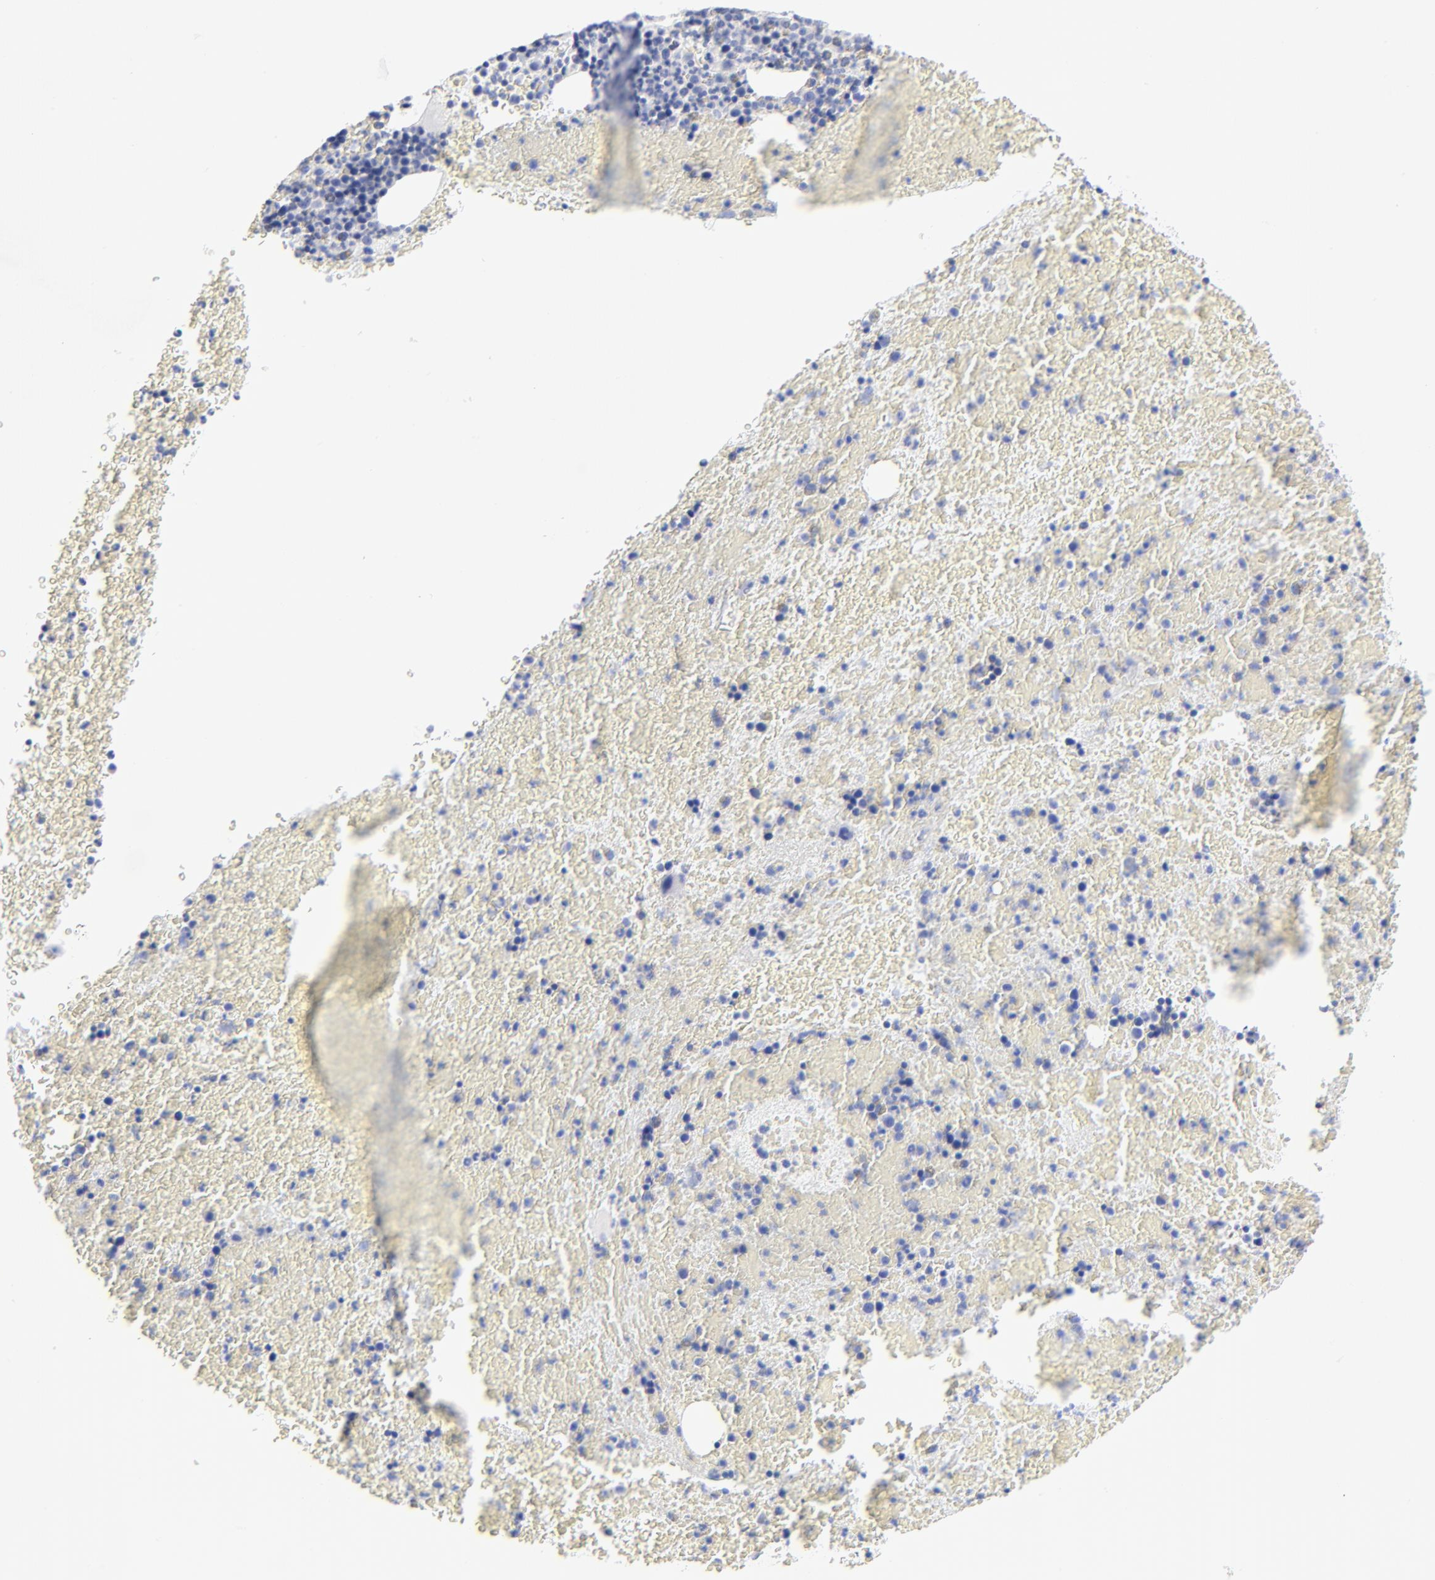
{"staining": {"intensity": "negative", "quantity": "none", "location": "none"}, "tissue": "bone marrow", "cell_type": "Hematopoietic cells", "image_type": "normal", "snomed": [{"axis": "morphology", "description": "Normal tissue, NOS"}, {"axis": "topography", "description": "Bone marrow"}], "caption": "An immunohistochemistry micrograph of benign bone marrow is shown. There is no staining in hematopoietic cells of bone marrow. The staining was performed using DAB (3,3'-diaminobenzidine) to visualize the protein expression in brown, while the nuclei were stained in blue with hematoxylin (Magnification: 20x).", "gene": "PSD3", "patient": {"sex": "female", "age": 53}}